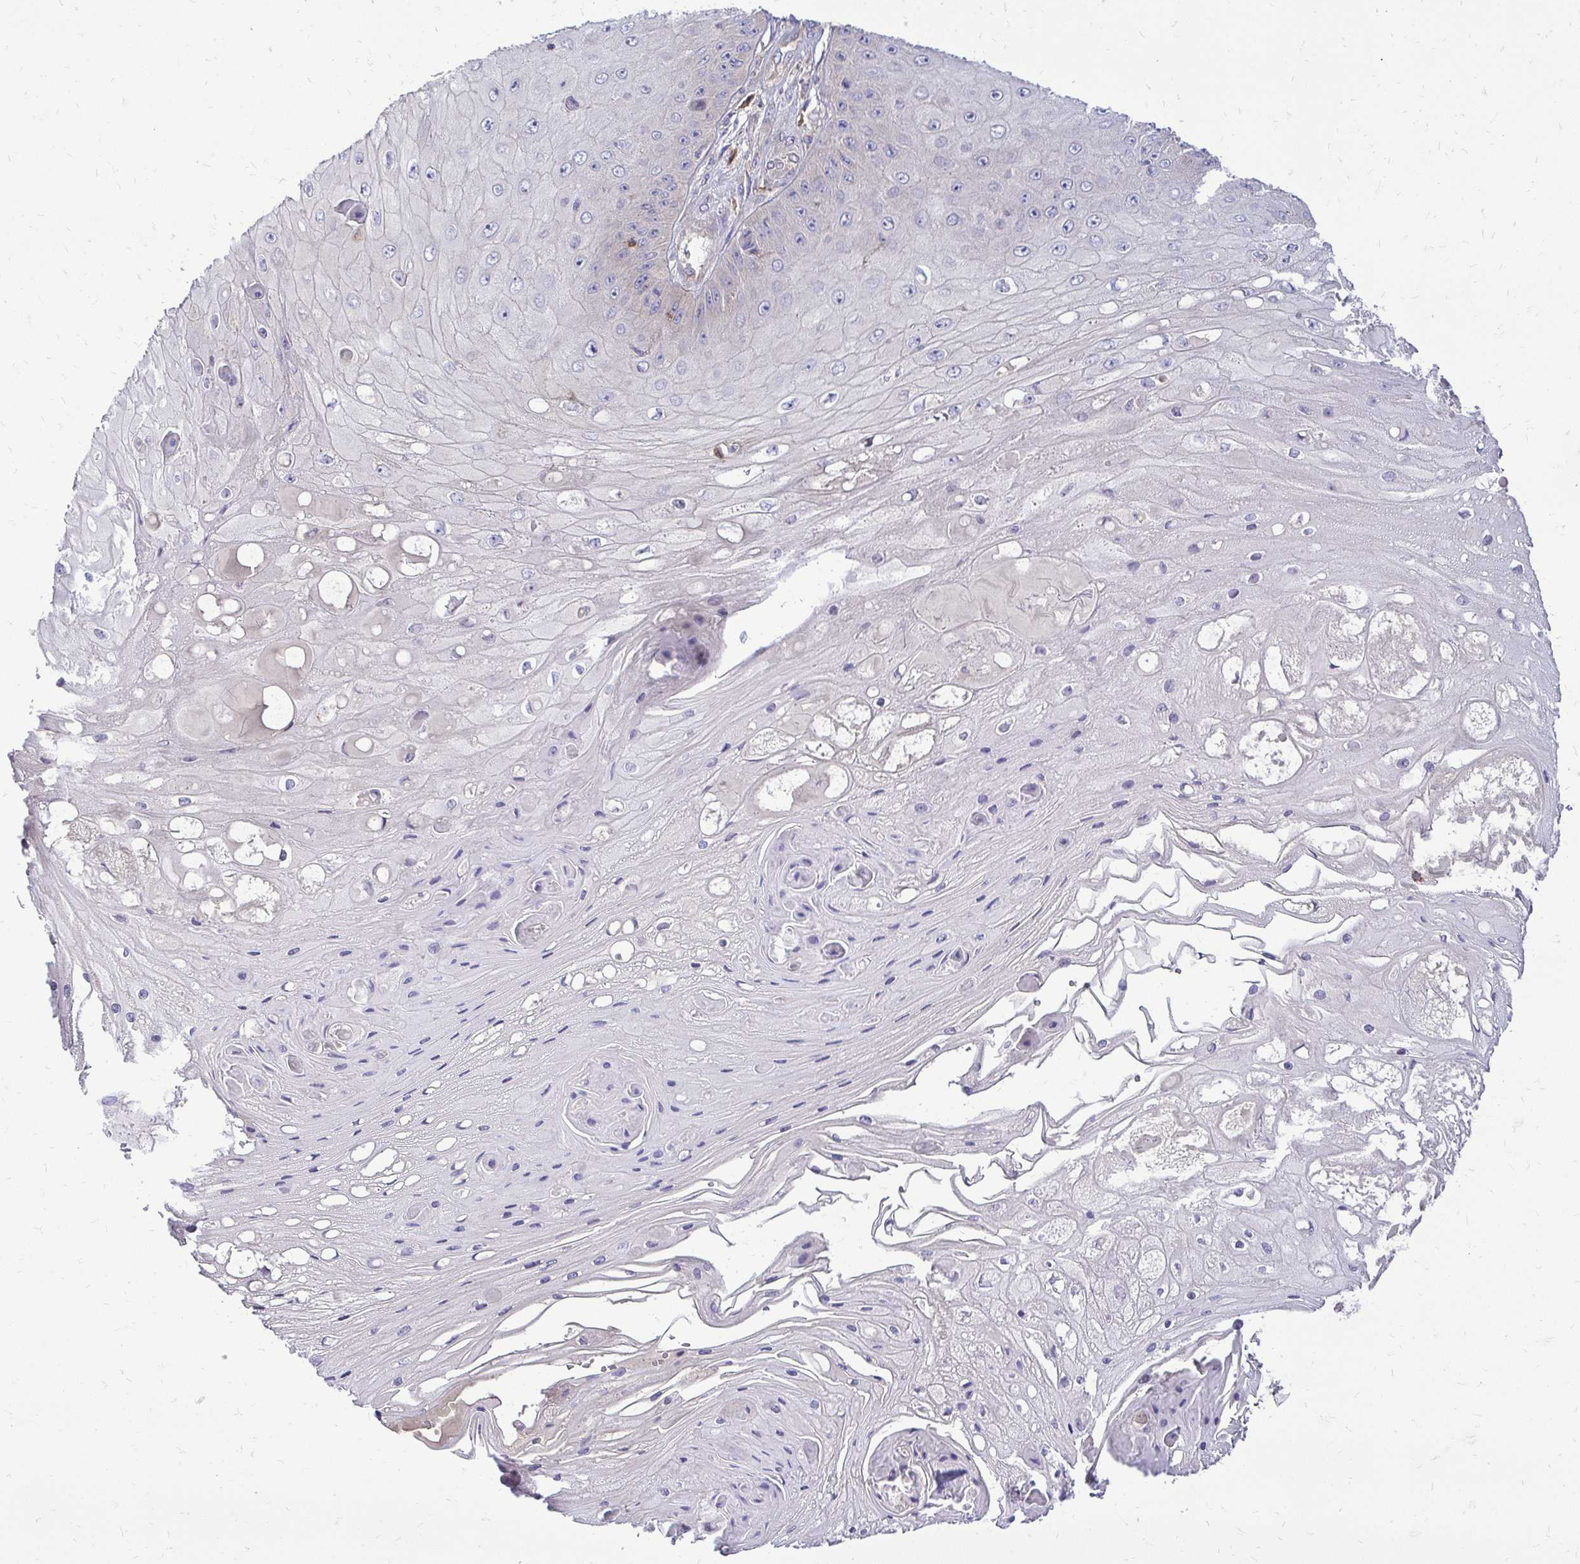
{"staining": {"intensity": "negative", "quantity": "none", "location": "none"}, "tissue": "skin cancer", "cell_type": "Tumor cells", "image_type": "cancer", "snomed": [{"axis": "morphology", "description": "Squamous cell carcinoma, NOS"}, {"axis": "topography", "description": "Skin"}], "caption": "Immunohistochemistry (IHC) of skin squamous cell carcinoma demonstrates no staining in tumor cells.", "gene": "FMR1", "patient": {"sex": "male", "age": 70}}